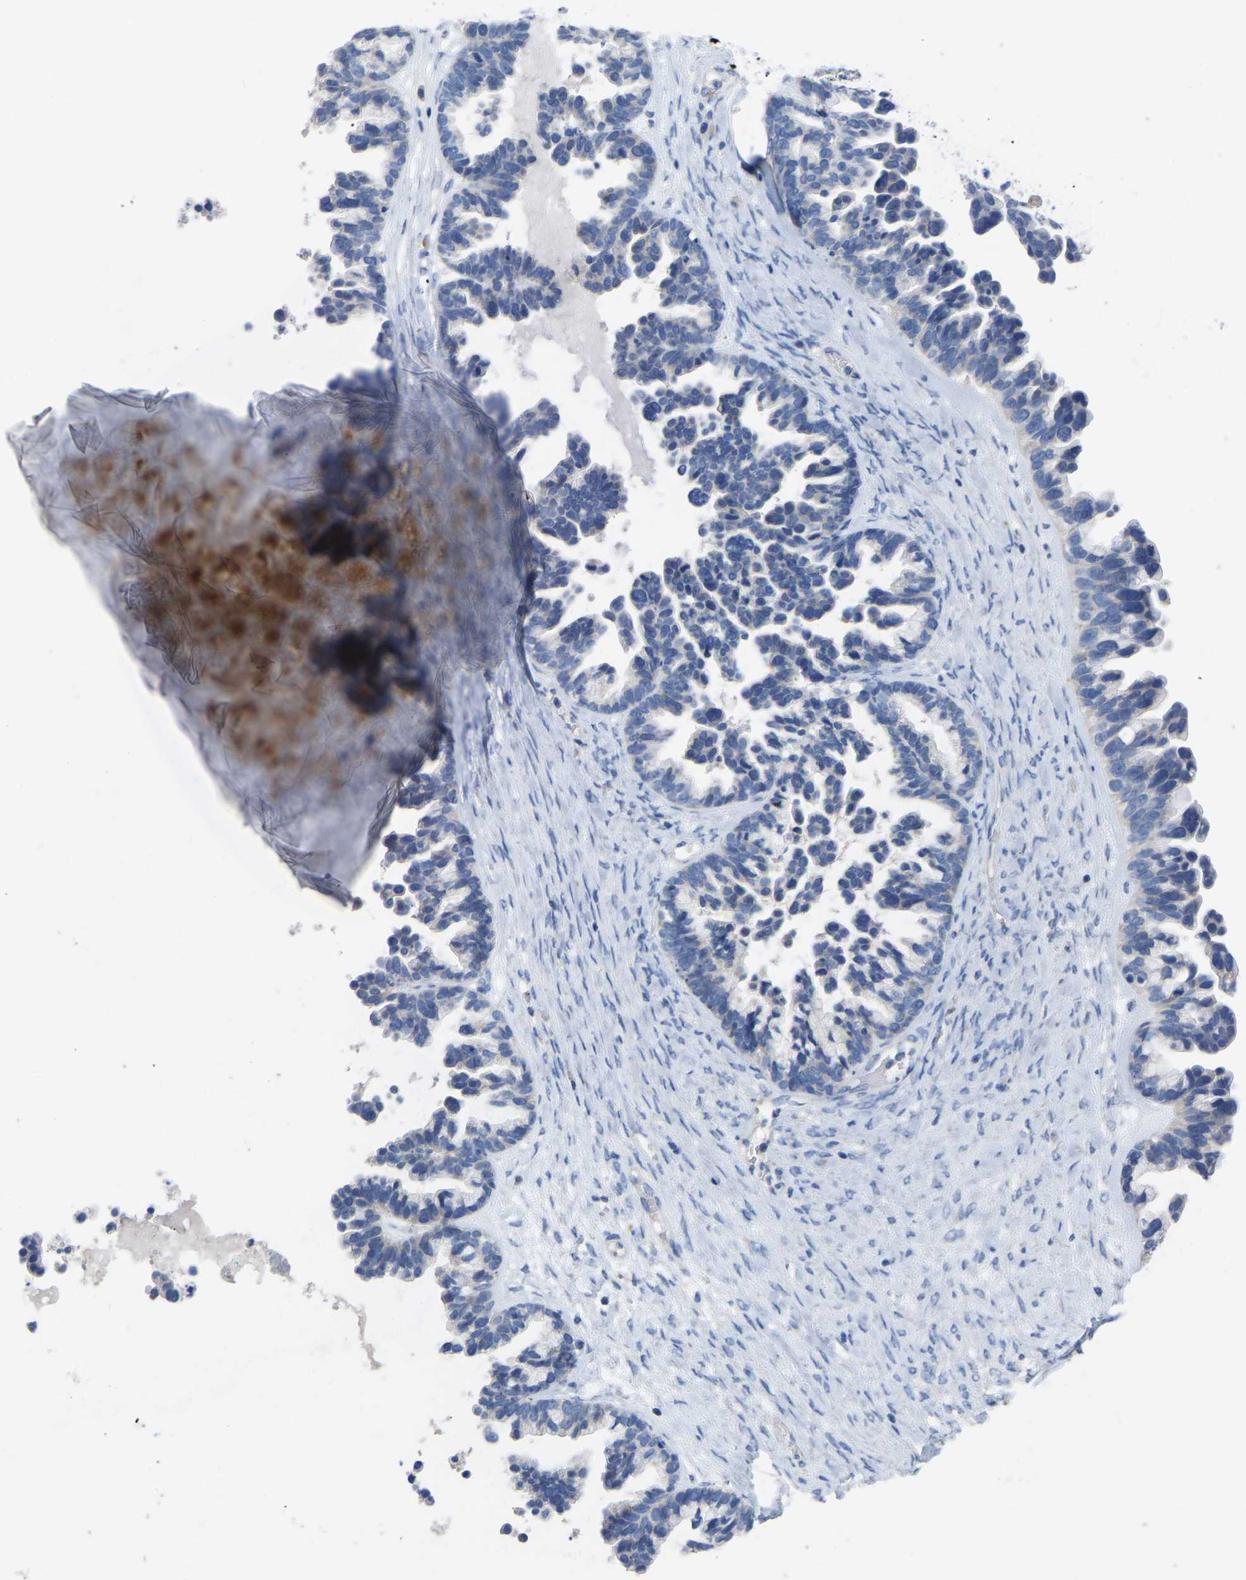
{"staining": {"intensity": "negative", "quantity": "none", "location": "none"}, "tissue": "ovarian cancer", "cell_type": "Tumor cells", "image_type": "cancer", "snomed": [{"axis": "morphology", "description": "Cystadenocarcinoma, serous, NOS"}, {"axis": "topography", "description": "Ovary"}], "caption": "Tumor cells show no significant expression in ovarian cancer. Brightfield microscopy of immunohistochemistry (IHC) stained with DAB (3,3'-diaminobenzidine) (brown) and hematoxylin (blue), captured at high magnification.", "gene": "OLIG2", "patient": {"sex": "female", "age": 56}}